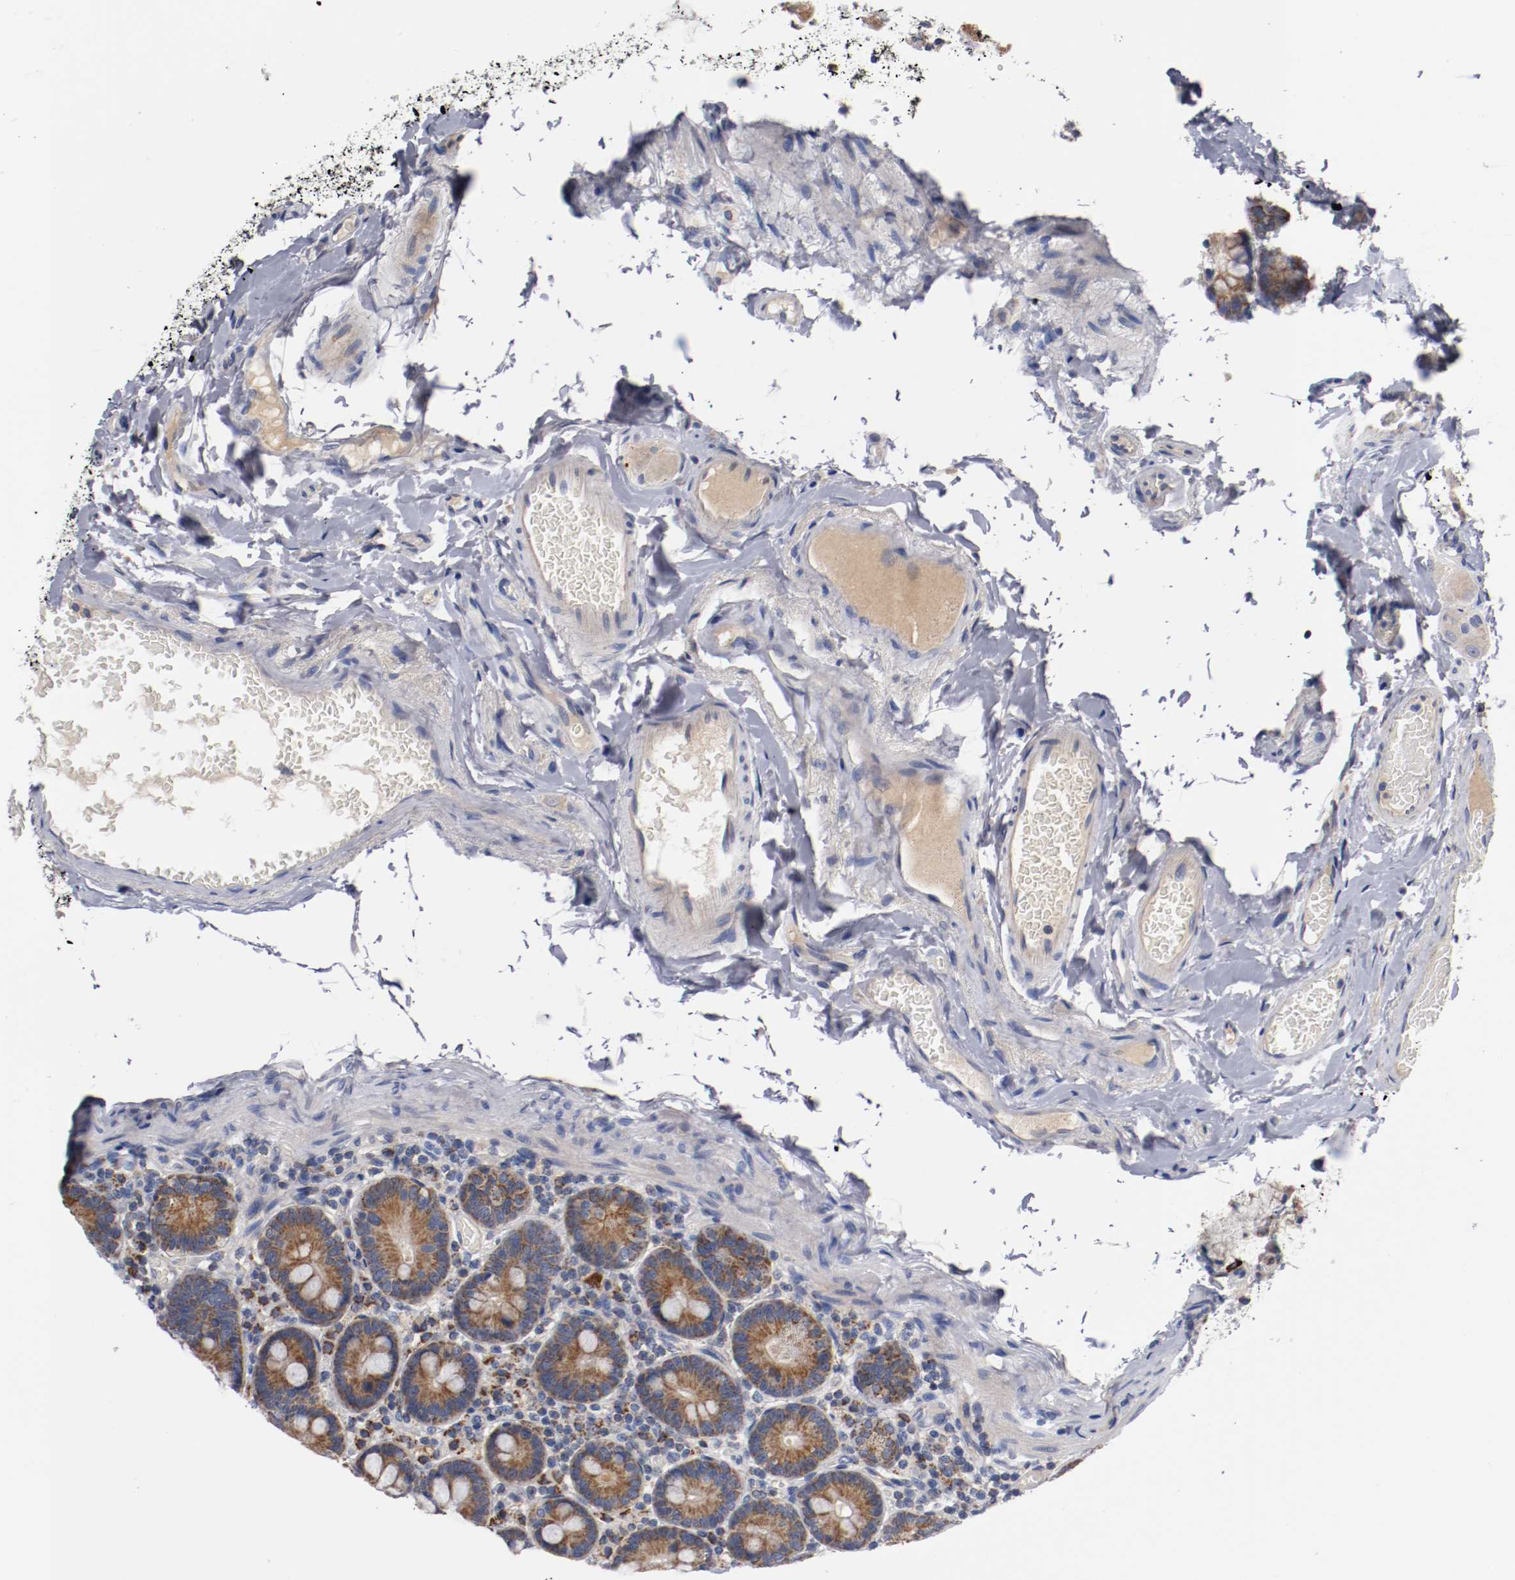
{"staining": {"intensity": "moderate", "quantity": ">75%", "location": "cytoplasmic/membranous"}, "tissue": "duodenum", "cell_type": "Glandular cells", "image_type": "normal", "snomed": [{"axis": "morphology", "description": "Normal tissue, NOS"}, {"axis": "topography", "description": "Duodenum"}], "caption": "Duodenum stained with DAB immunohistochemistry demonstrates medium levels of moderate cytoplasmic/membranous positivity in about >75% of glandular cells.", "gene": "PCSK6", "patient": {"sex": "male", "age": 66}}